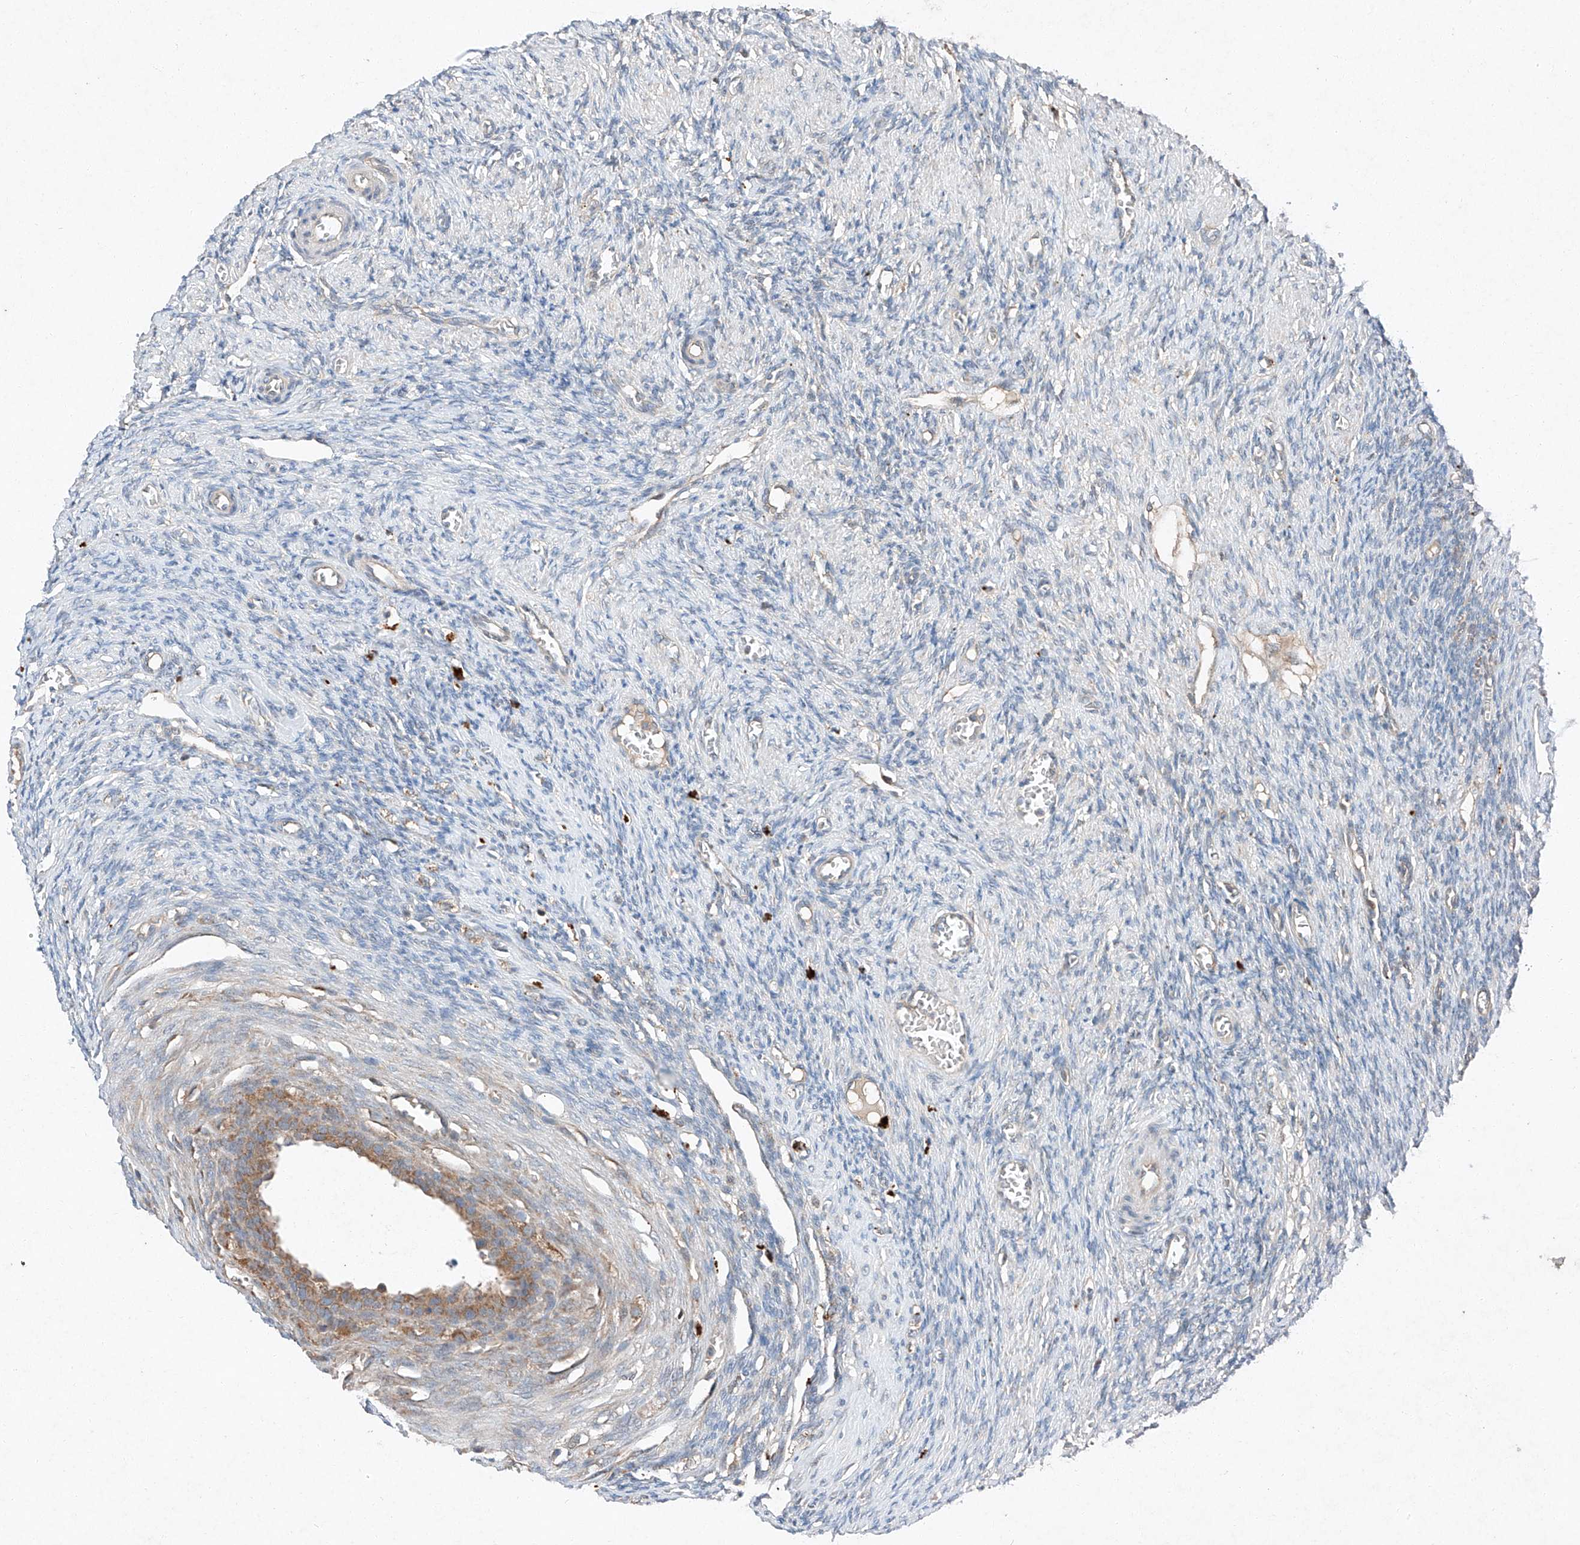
{"staining": {"intensity": "negative", "quantity": "none", "location": "none"}, "tissue": "ovary", "cell_type": "Ovarian stroma cells", "image_type": "normal", "snomed": [{"axis": "morphology", "description": "Normal tissue, NOS"}, {"axis": "topography", "description": "Ovary"}], "caption": "This is a photomicrograph of immunohistochemistry (IHC) staining of benign ovary, which shows no staining in ovarian stroma cells.", "gene": "RUSC1", "patient": {"sex": "female", "age": 27}}